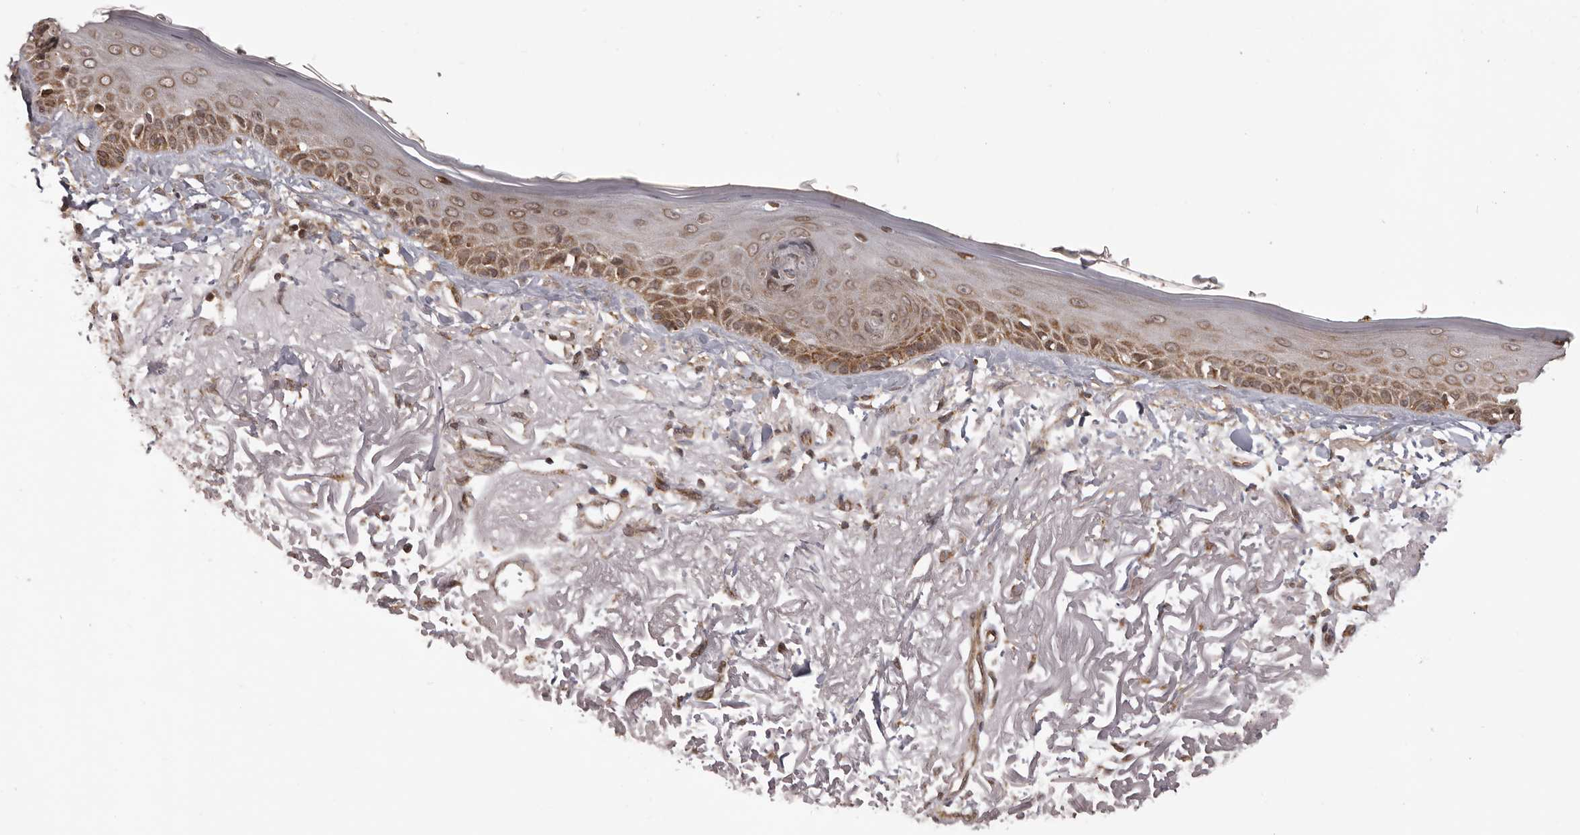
{"staining": {"intensity": "moderate", "quantity": ">75%", "location": "cytoplasmic/membranous"}, "tissue": "skin", "cell_type": "Fibroblasts", "image_type": "normal", "snomed": [{"axis": "morphology", "description": "Normal tissue, NOS"}, {"axis": "topography", "description": "Skin"}, {"axis": "topography", "description": "Skeletal muscle"}], "caption": "Normal skin reveals moderate cytoplasmic/membranous staining in approximately >75% of fibroblasts, visualized by immunohistochemistry.", "gene": "CHRM2", "patient": {"sex": "male", "age": 83}}